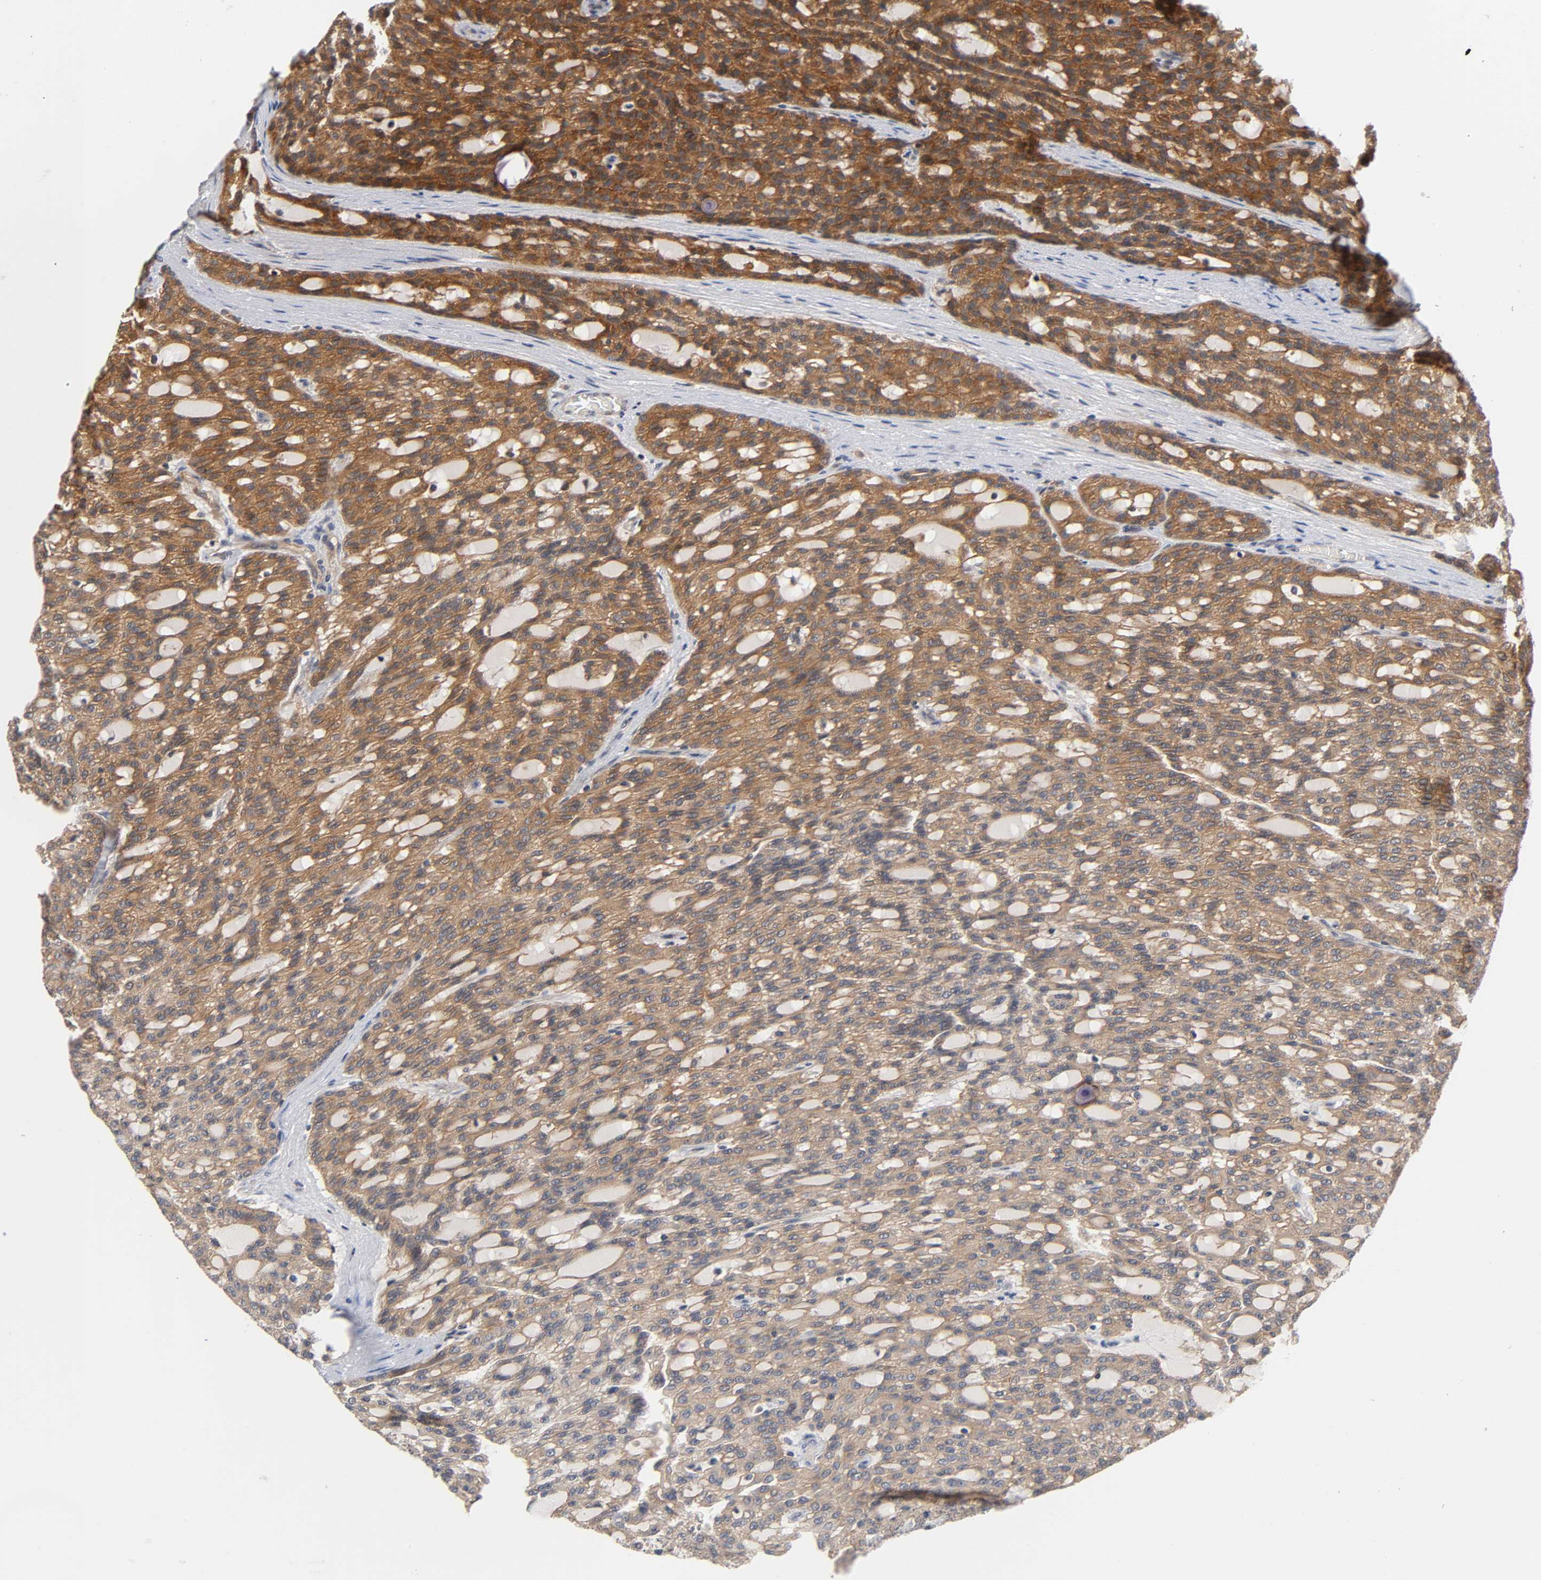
{"staining": {"intensity": "strong", "quantity": ">75%", "location": "cytoplasmic/membranous"}, "tissue": "renal cancer", "cell_type": "Tumor cells", "image_type": "cancer", "snomed": [{"axis": "morphology", "description": "Adenocarcinoma, NOS"}, {"axis": "topography", "description": "Kidney"}], "caption": "The immunohistochemical stain shows strong cytoplasmic/membranous positivity in tumor cells of renal cancer (adenocarcinoma) tissue. Using DAB (3,3'-diaminobenzidine) (brown) and hematoxylin (blue) stains, captured at high magnification using brightfield microscopy.", "gene": "PRKAB1", "patient": {"sex": "male", "age": 63}}